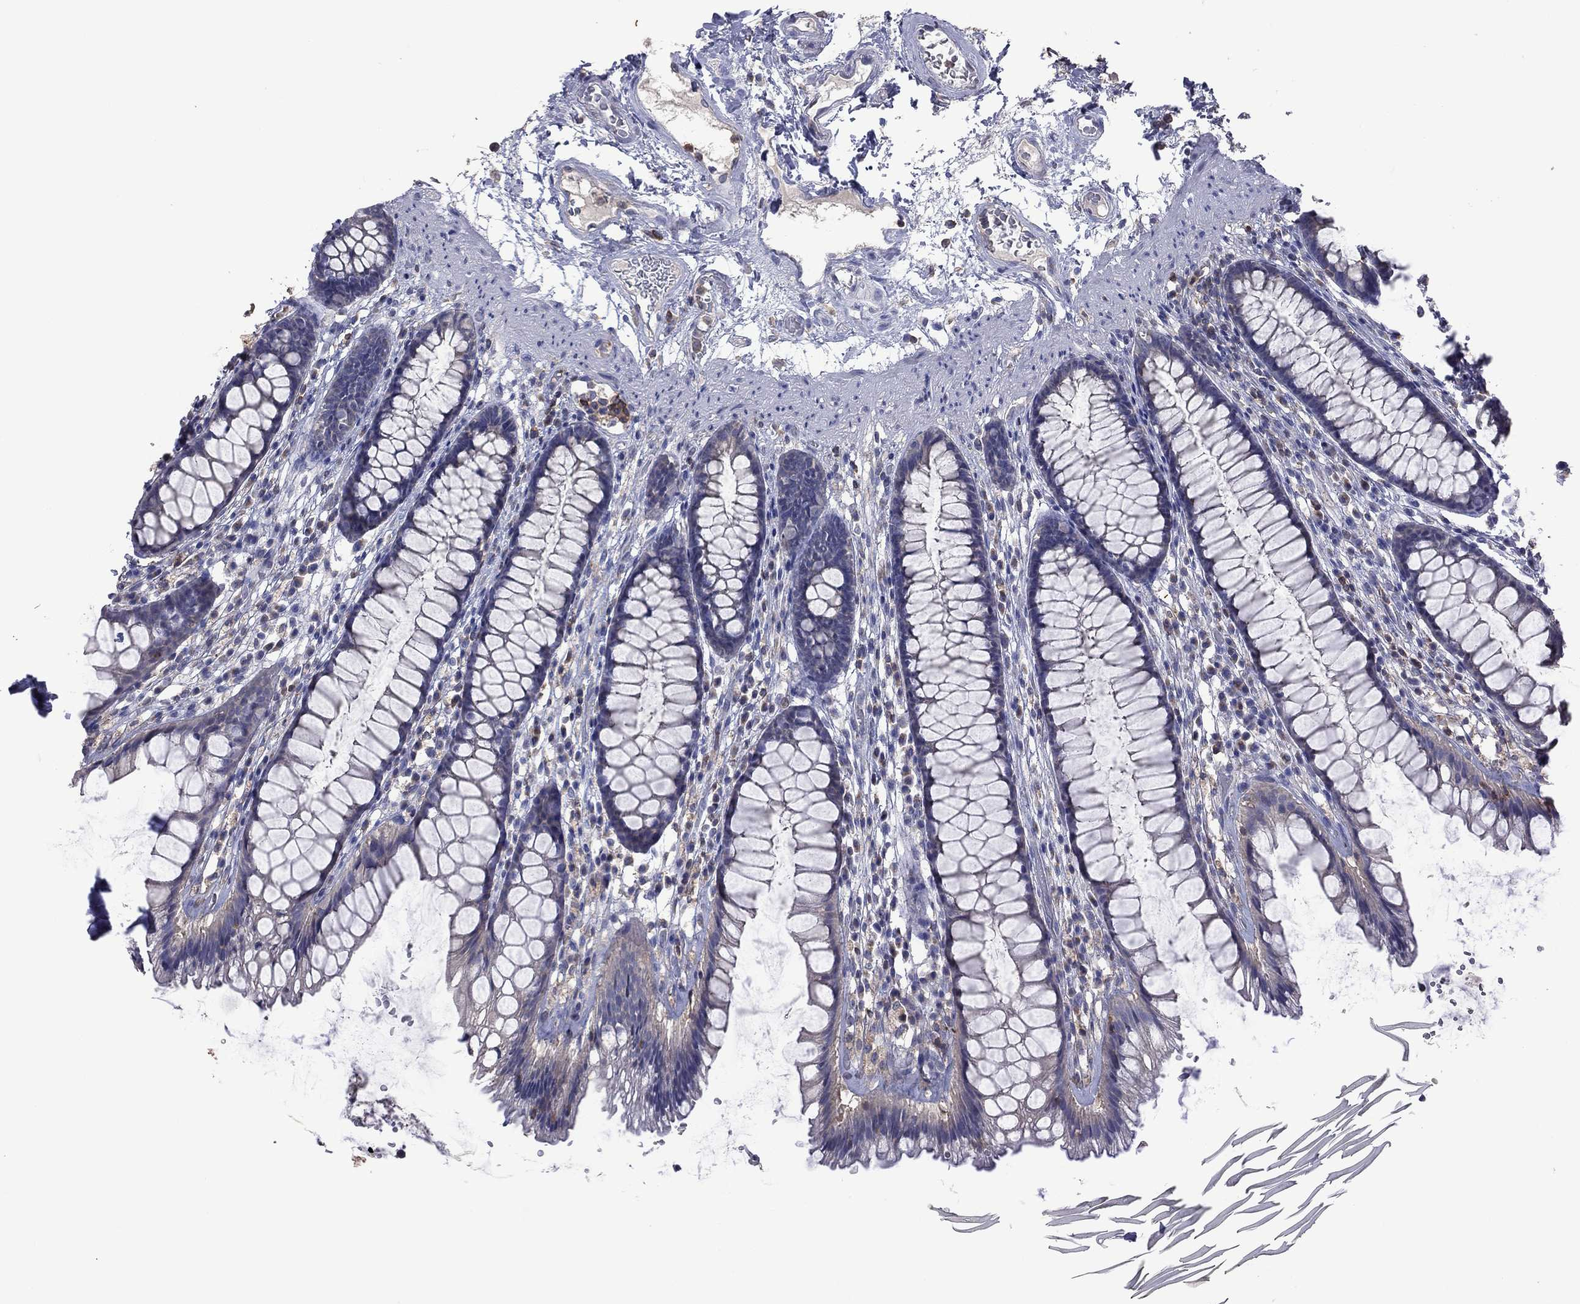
{"staining": {"intensity": "negative", "quantity": "none", "location": "none"}, "tissue": "rectum", "cell_type": "Glandular cells", "image_type": "normal", "snomed": [{"axis": "morphology", "description": "Normal tissue, NOS"}, {"axis": "topography", "description": "Rectum"}], "caption": "Benign rectum was stained to show a protein in brown. There is no significant staining in glandular cells.", "gene": "ENSG00000288520", "patient": {"sex": "male", "age": 72}}